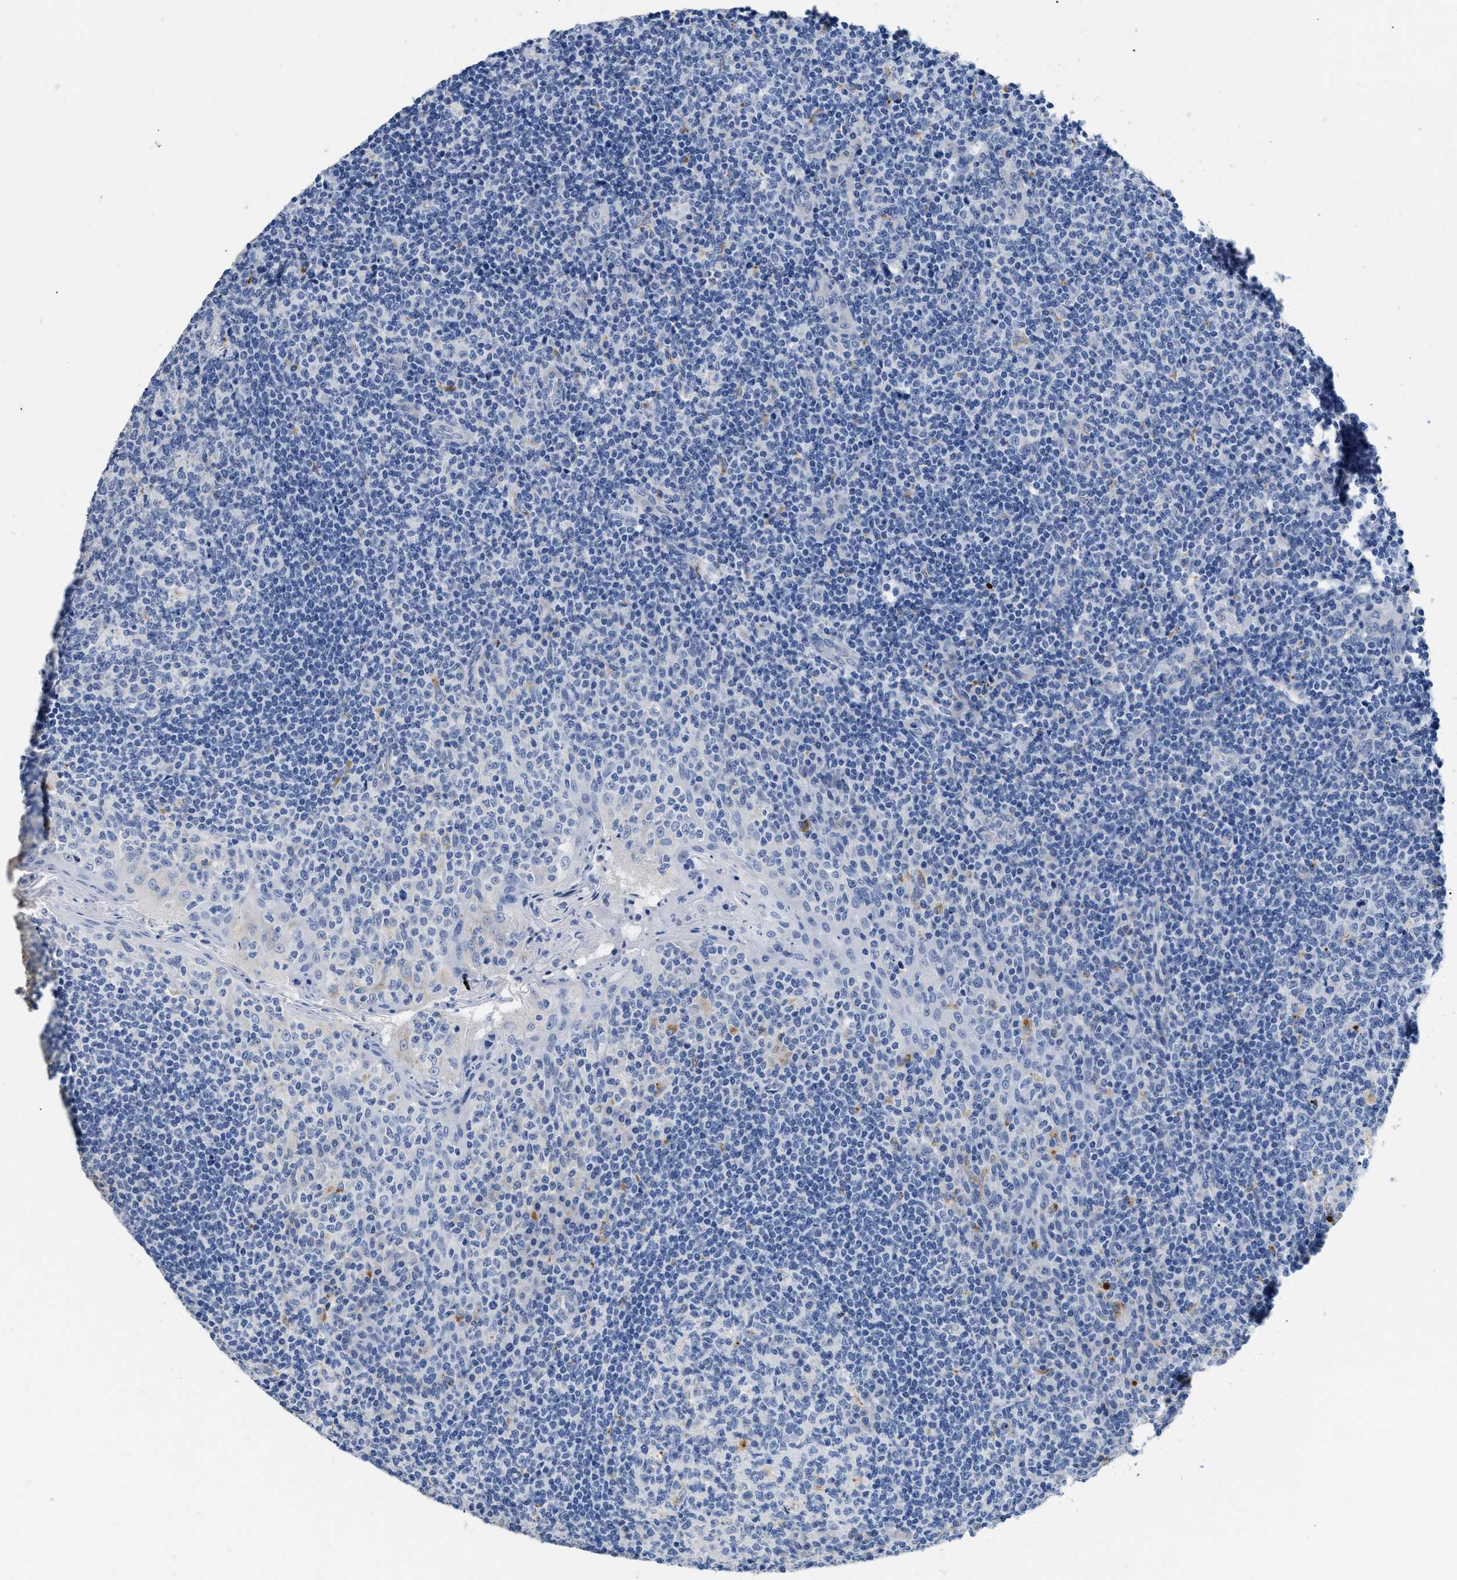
{"staining": {"intensity": "negative", "quantity": "none", "location": "none"}, "tissue": "tonsil", "cell_type": "Germinal center cells", "image_type": "normal", "snomed": [{"axis": "morphology", "description": "Normal tissue, NOS"}, {"axis": "topography", "description": "Tonsil"}], "caption": "Immunohistochemical staining of normal tonsil demonstrates no significant expression in germinal center cells.", "gene": "APOBEC2", "patient": {"sex": "female", "age": 19}}